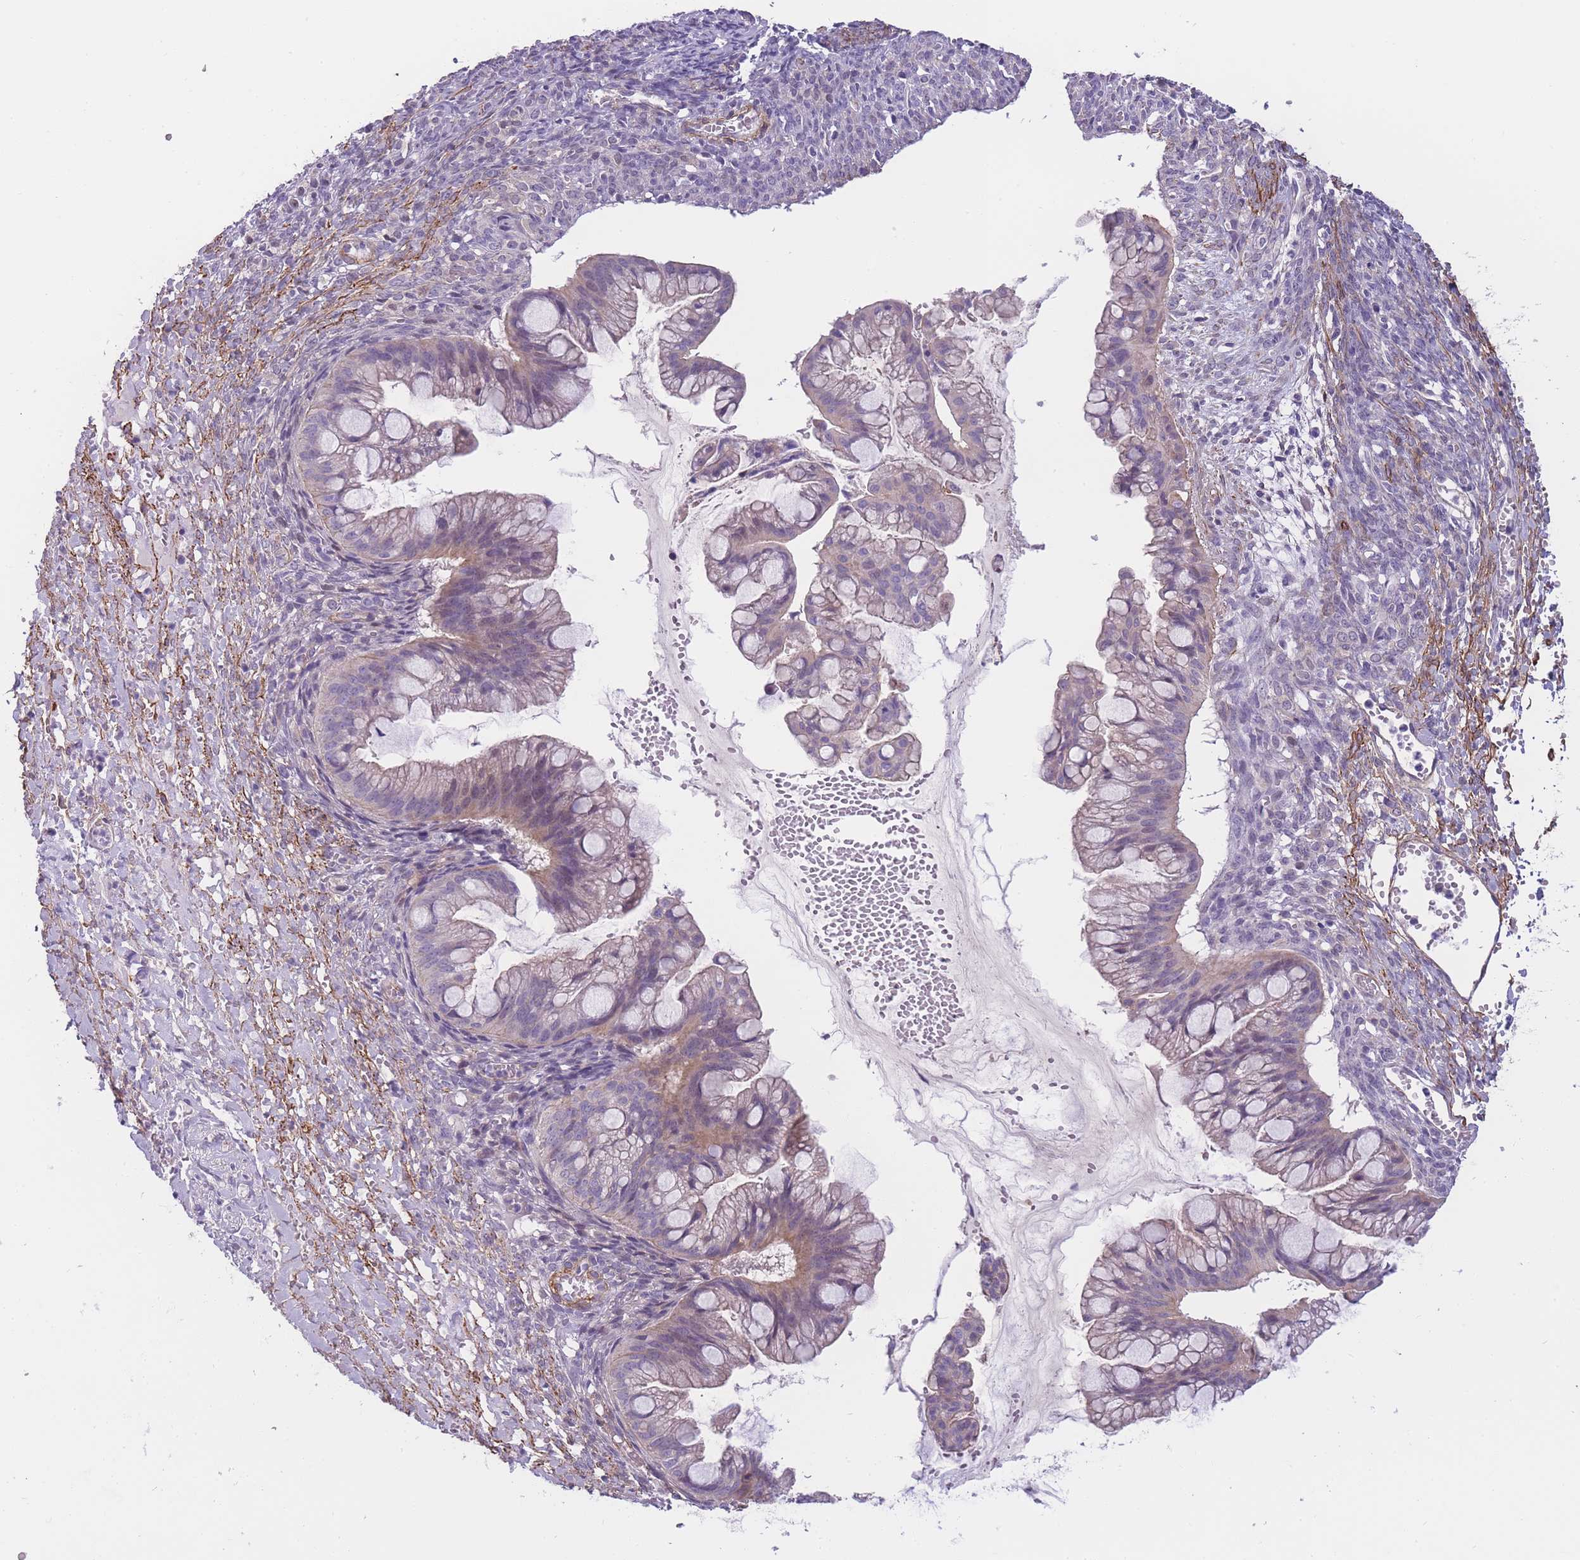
{"staining": {"intensity": "weak", "quantity": "25%-75%", "location": "cytoplasmic/membranous"}, "tissue": "ovarian cancer", "cell_type": "Tumor cells", "image_type": "cancer", "snomed": [{"axis": "morphology", "description": "Cystadenocarcinoma, mucinous, NOS"}, {"axis": "topography", "description": "Ovary"}], "caption": "Immunohistochemical staining of ovarian mucinous cystadenocarcinoma exhibits low levels of weak cytoplasmic/membranous positivity in about 25%-75% of tumor cells.", "gene": "FAM124A", "patient": {"sex": "female", "age": 73}}